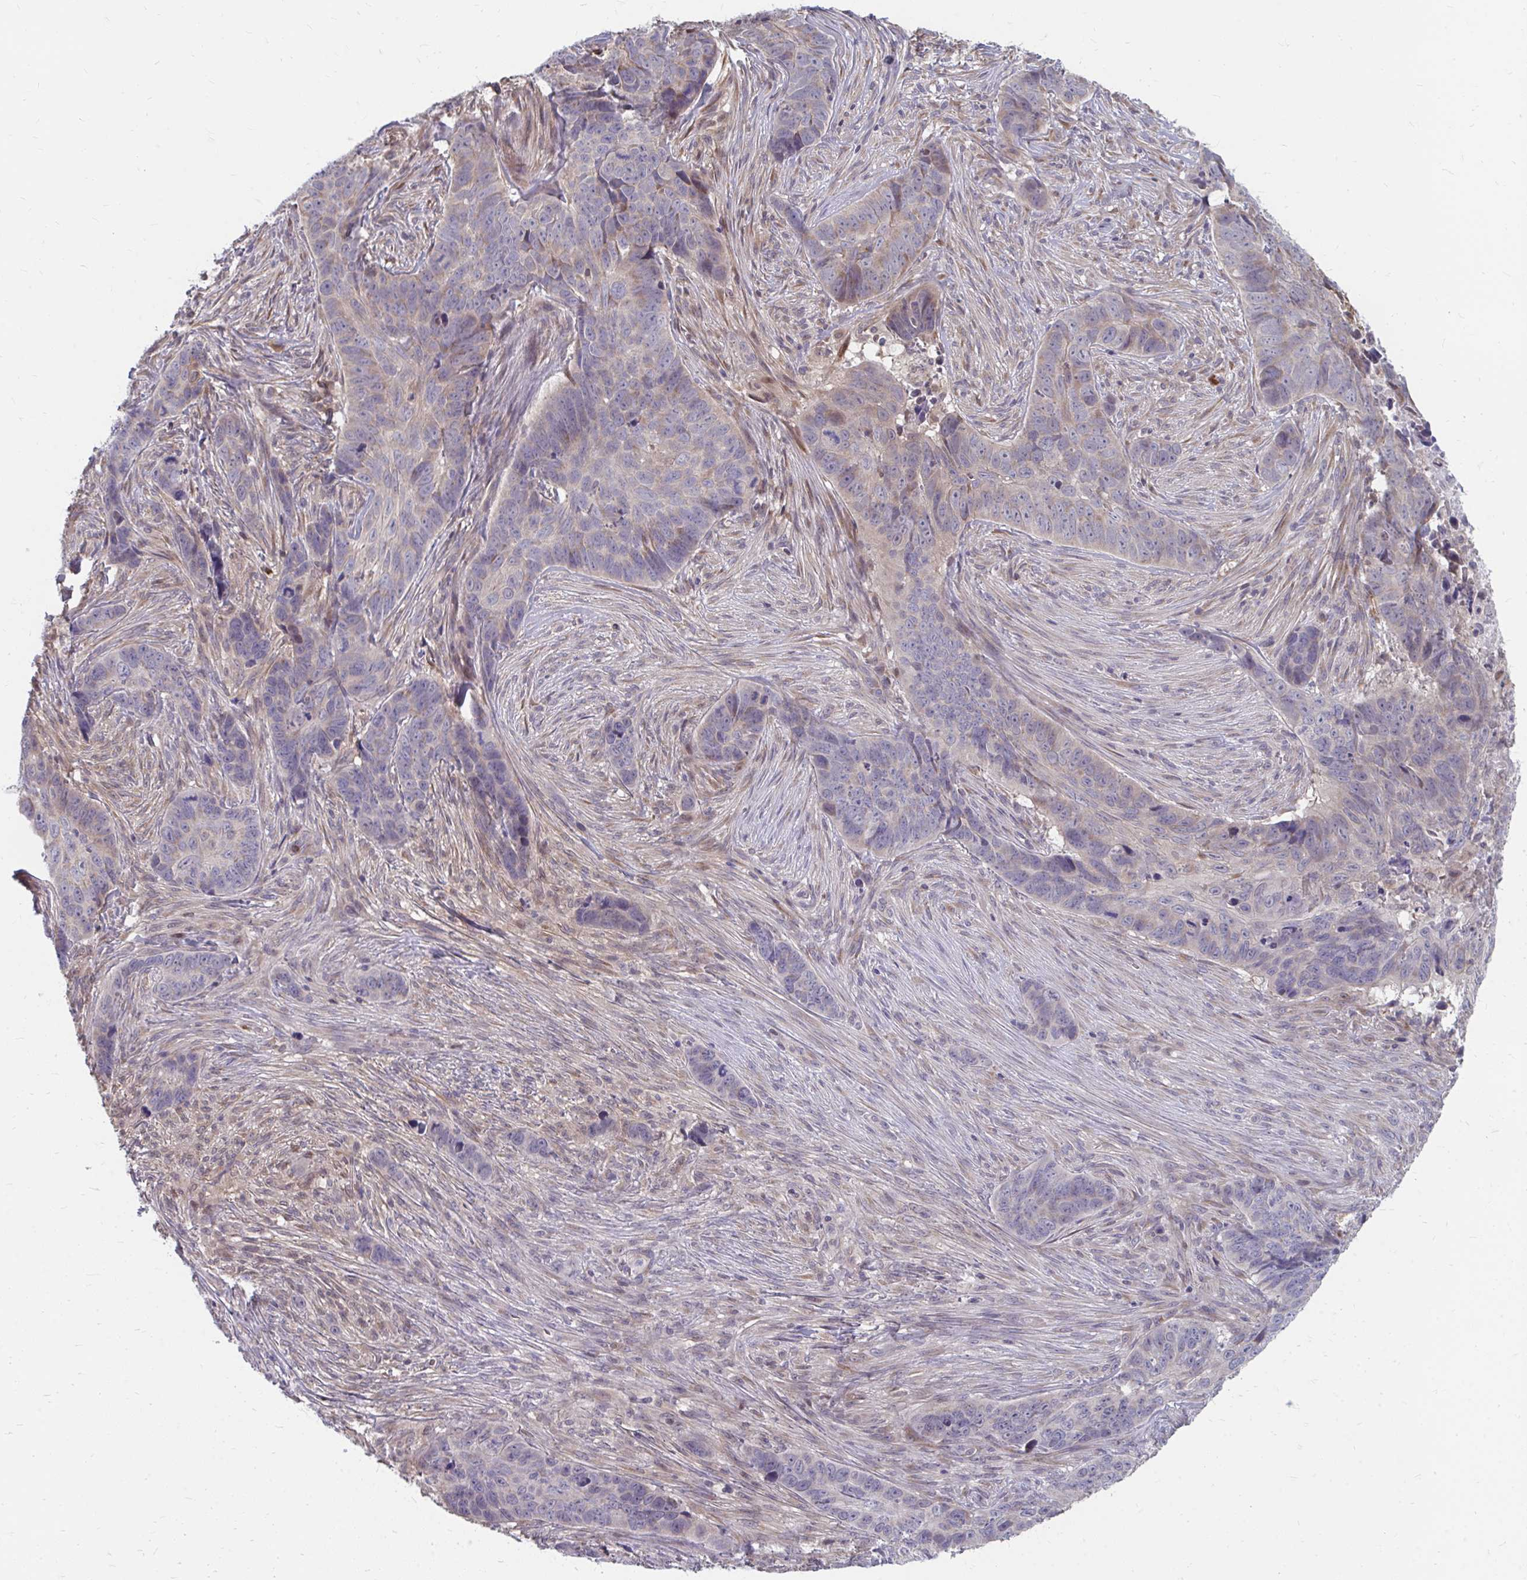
{"staining": {"intensity": "weak", "quantity": "<25%", "location": "cytoplasmic/membranous"}, "tissue": "skin cancer", "cell_type": "Tumor cells", "image_type": "cancer", "snomed": [{"axis": "morphology", "description": "Basal cell carcinoma"}, {"axis": "topography", "description": "Skin"}], "caption": "This is an IHC micrograph of skin cancer. There is no positivity in tumor cells.", "gene": "PABIR3", "patient": {"sex": "female", "age": 82}}